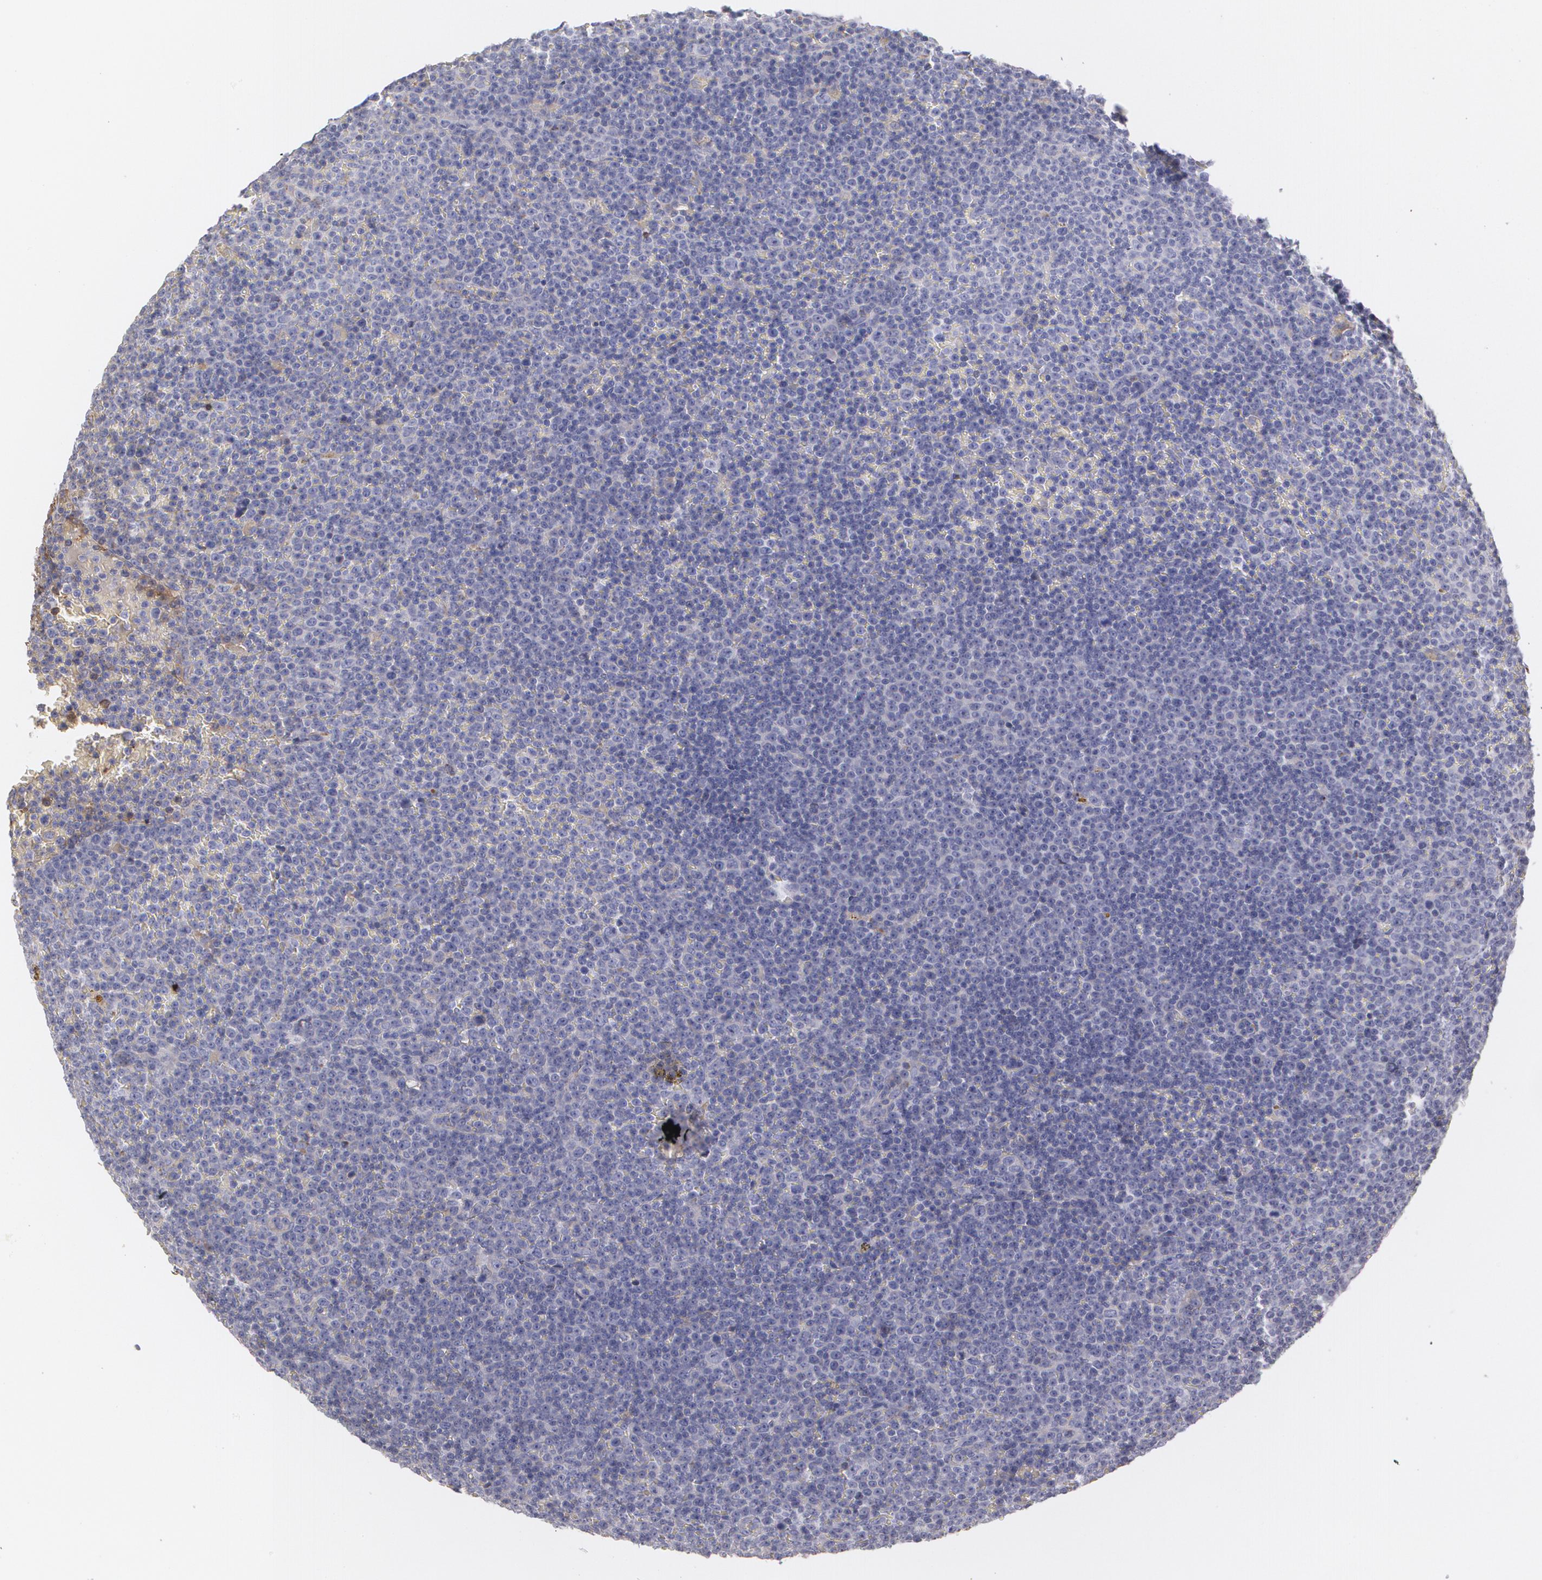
{"staining": {"intensity": "negative", "quantity": "none", "location": "none"}, "tissue": "lymphoma", "cell_type": "Tumor cells", "image_type": "cancer", "snomed": [{"axis": "morphology", "description": "Malignant lymphoma, non-Hodgkin's type, Low grade"}, {"axis": "topography", "description": "Lymph node"}], "caption": "High power microscopy image of an IHC photomicrograph of lymphoma, revealing no significant expression in tumor cells.", "gene": "SERPINA1", "patient": {"sex": "male", "age": 50}}